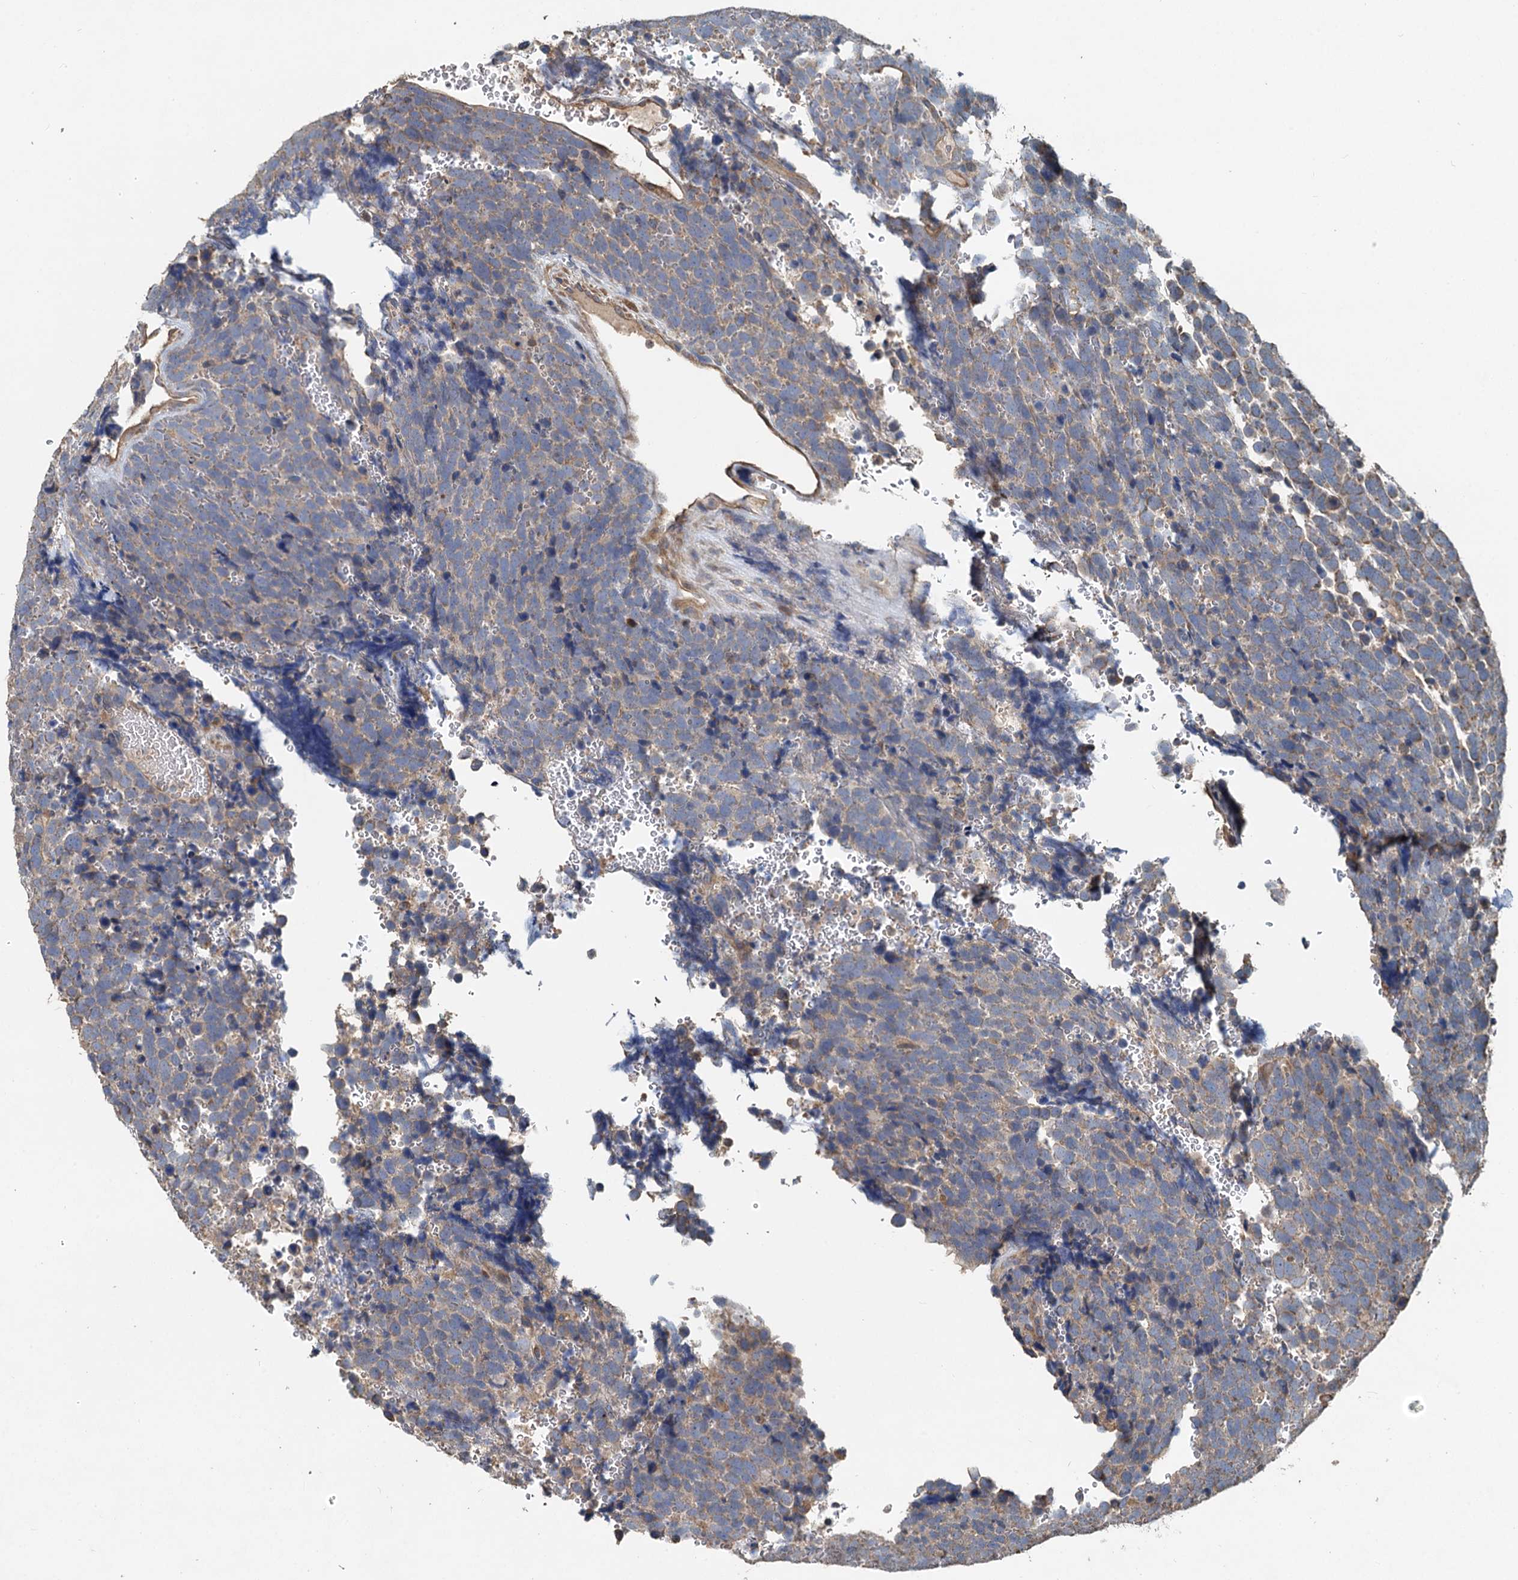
{"staining": {"intensity": "weak", "quantity": ">75%", "location": "cytoplasmic/membranous"}, "tissue": "urothelial cancer", "cell_type": "Tumor cells", "image_type": "cancer", "snomed": [{"axis": "morphology", "description": "Urothelial carcinoma, High grade"}, {"axis": "topography", "description": "Urinary bladder"}], "caption": "Urothelial carcinoma (high-grade) was stained to show a protein in brown. There is low levels of weak cytoplasmic/membranous staining in about >75% of tumor cells.", "gene": "HYI", "patient": {"sex": "female", "age": 82}}